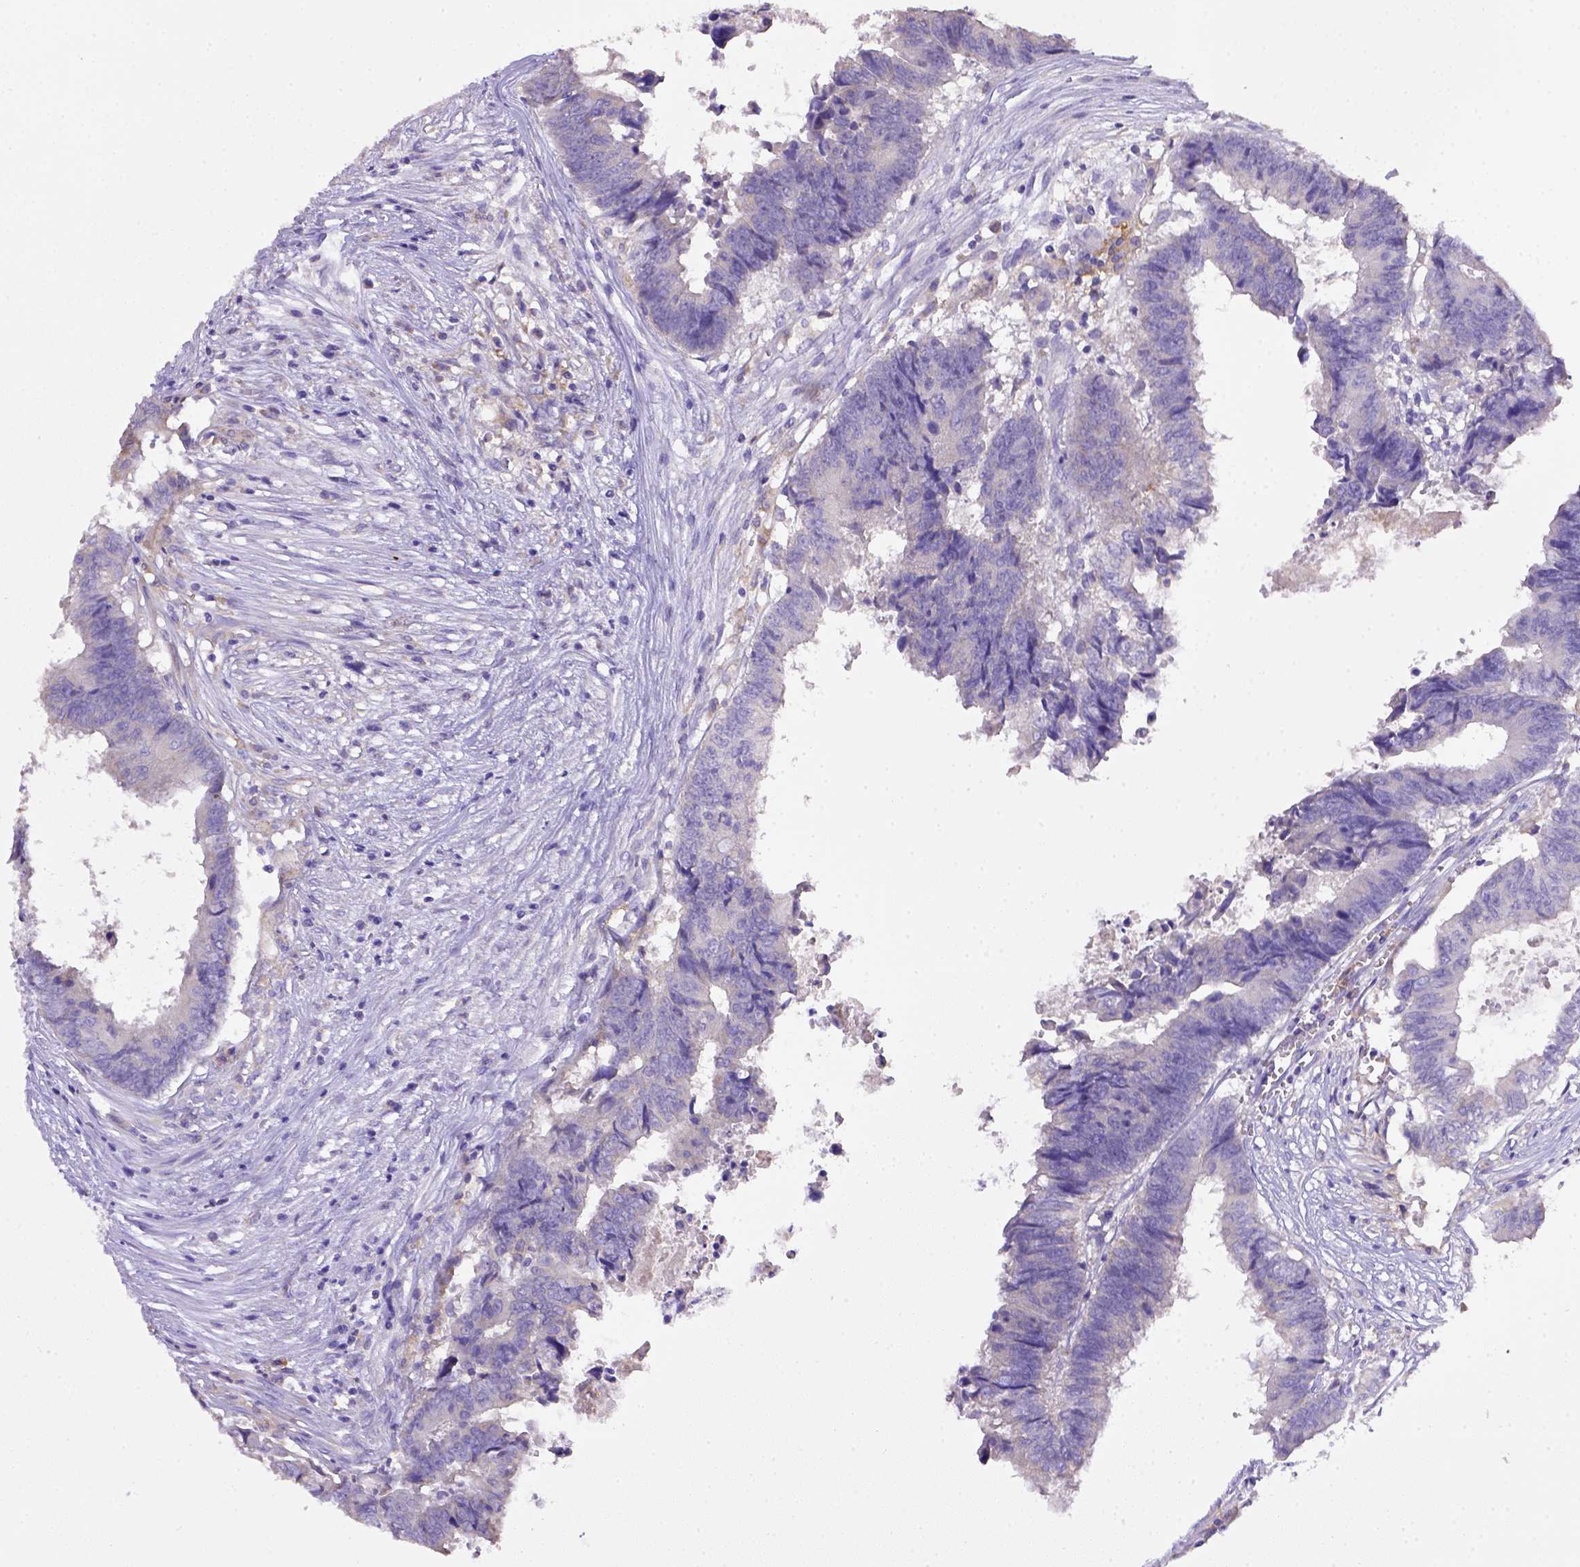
{"staining": {"intensity": "negative", "quantity": "none", "location": "none"}, "tissue": "colorectal cancer", "cell_type": "Tumor cells", "image_type": "cancer", "snomed": [{"axis": "morphology", "description": "Adenocarcinoma, NOS"}, {"axis": "topography", "description": "Colon"}], "caption": "DAB immunohistochemical staining of colorectal cancer (adenocarcinoma) demonstrates no significant staining in tumor cells.", "gene": "CD40", "patient": {"sex": "female", "age": 82}}